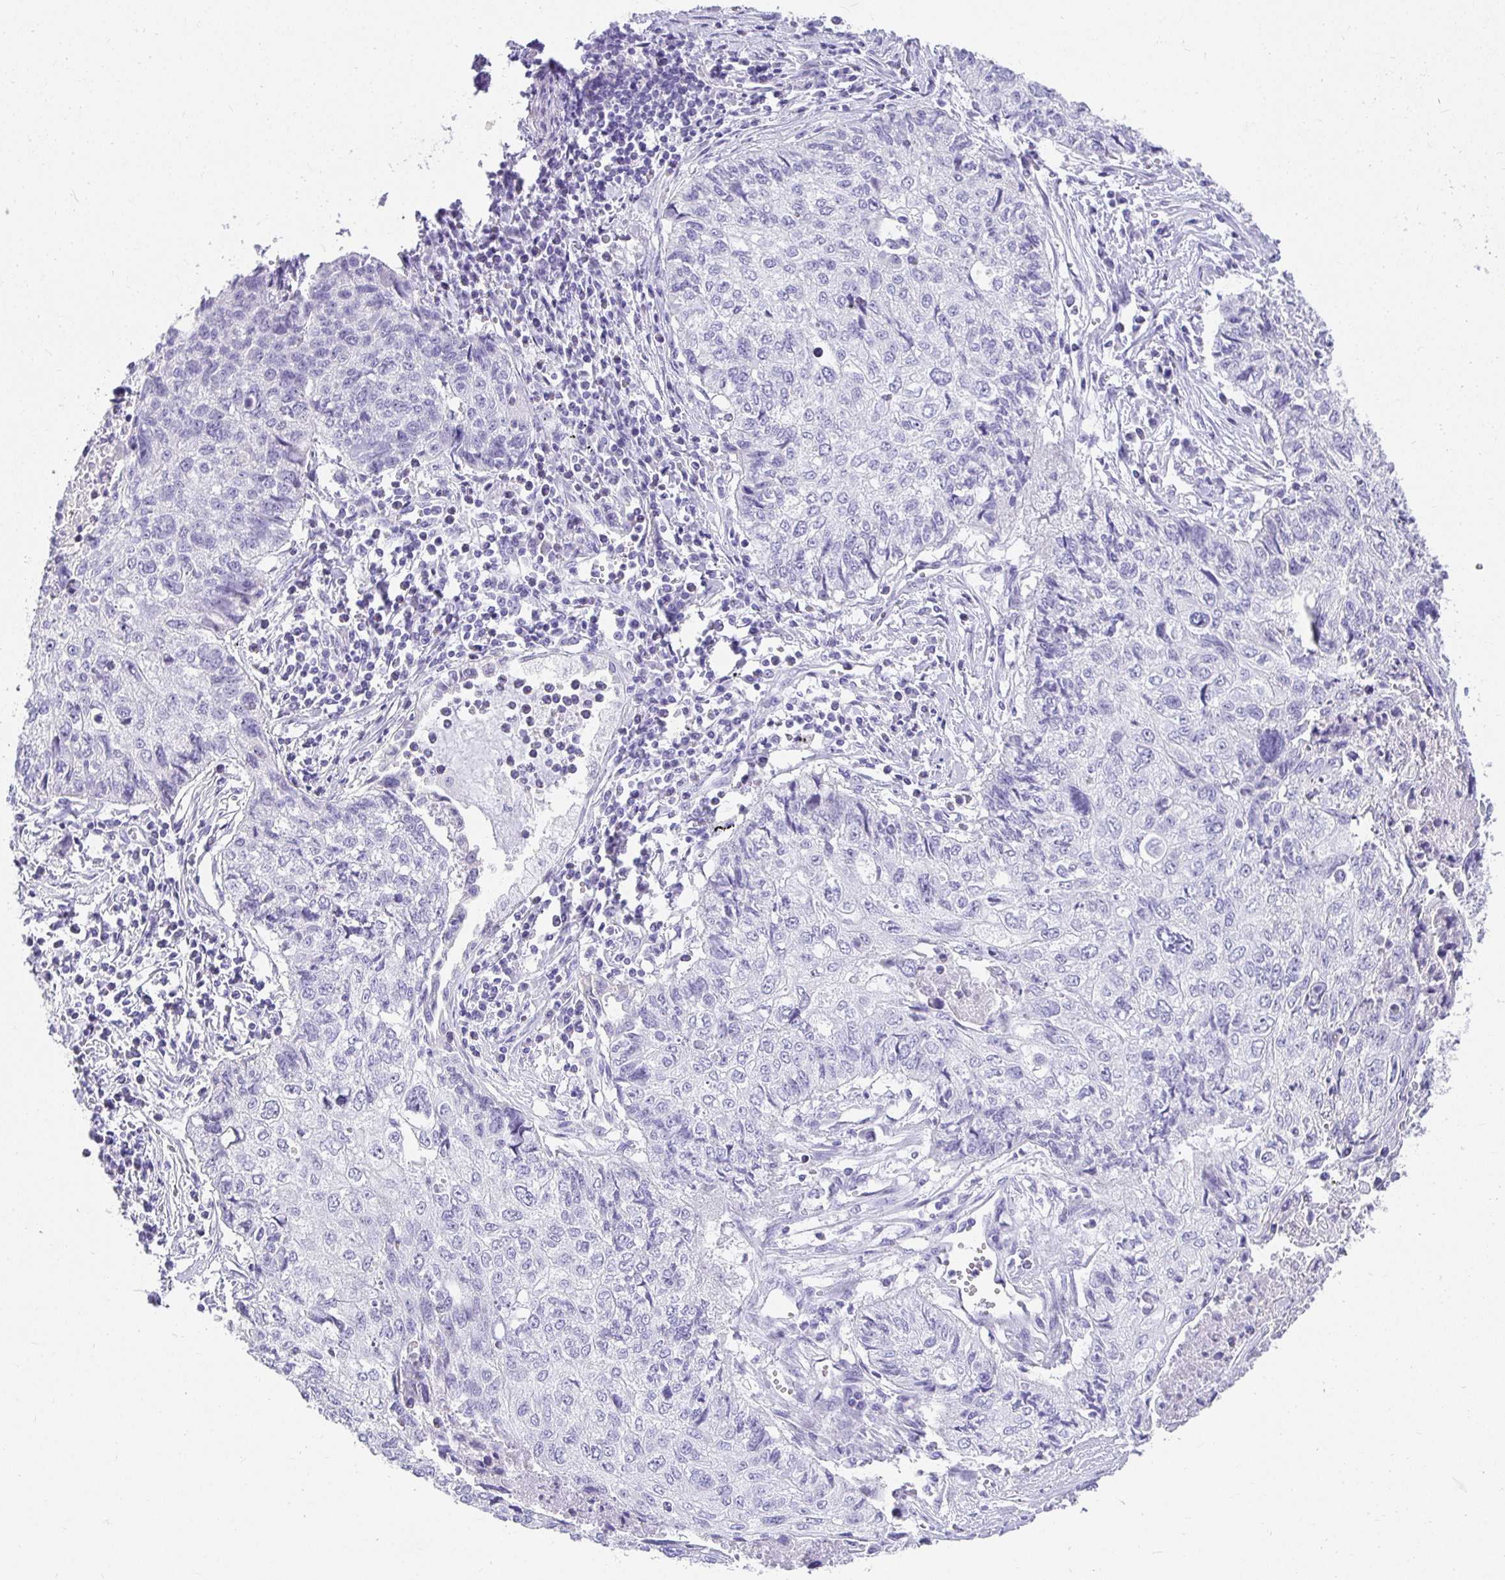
{"staining": {"intensity": "negative", "quantity": "none", "location": "none"}, "tissue": "lung cancer", "cell_type": "Tumor cells", "image_type": "cancer", "snomed": [{"axis": "morphology", "description": "Normal morphology"}, {"axis": "morphology", "description": "Aneuploidy"}, {"axis": "morphology", "description": "Squamous cell carcinoma, NOS"}, {"axis": "topography", "description": "Lymph node"}, {"axis": "topography", "description": "Lung"}], "caption": "Lung cancer (aneuploidy) was stained to show a protein in brown. There is no significant expression in tumor cells.", "gene": "CHAT", "patient": {"sex": "female", "age": 76}}